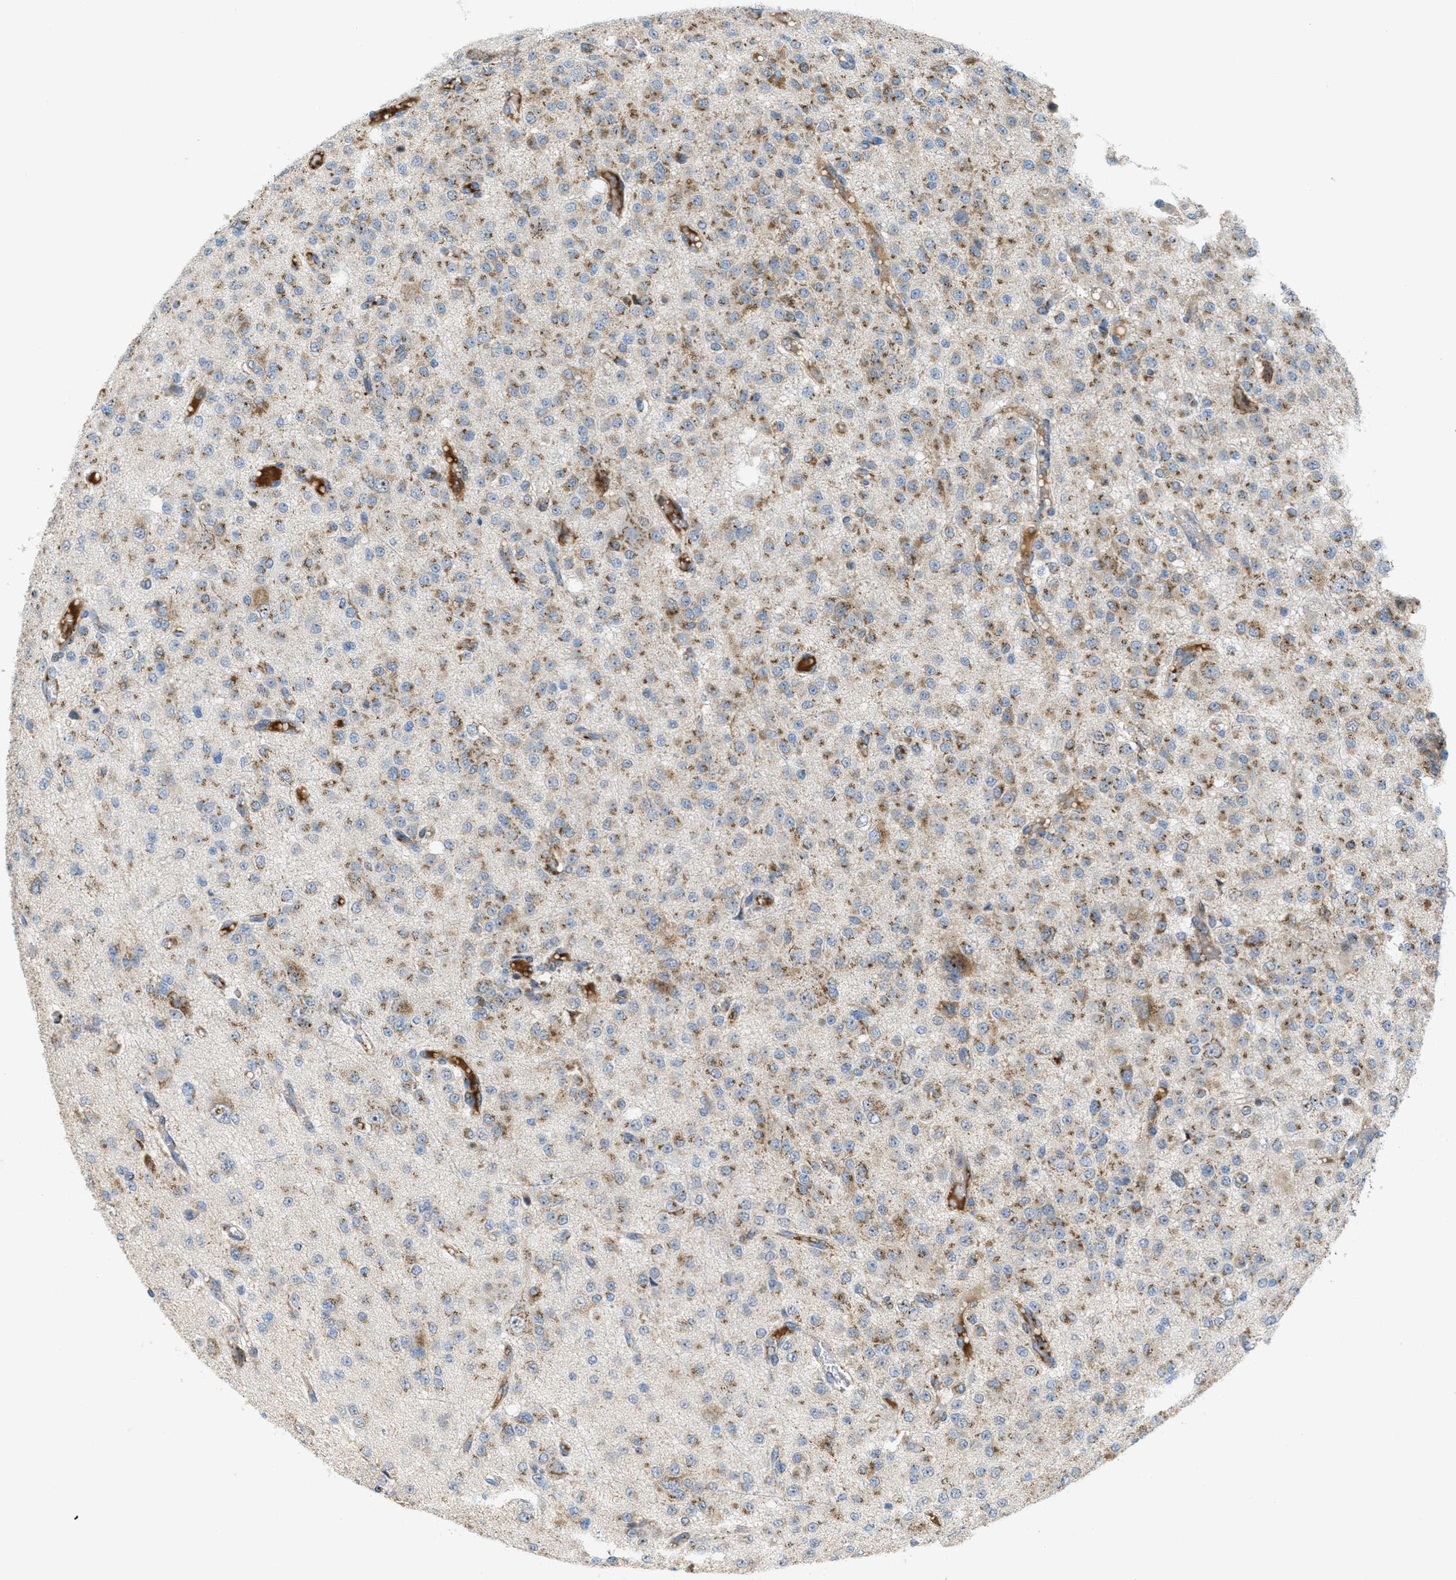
{"staining": {"intensity": "moderate", "quantity": ">75%", "location": "cytoplasmic/membranous"}, "tissue": "glioma", "cell_type": "Tumor cells", "image_type": "cancer", "snomed": [{"axis": "morphology", "description": "Glioma, malignant, Low grade"}, {"axis": "topography", "description": "Brain"}], "caption": "Immunohistochemical staining of glioma displays medium levels of moderate cytoplasmic/membranous positivity in approximately >75% of tumor cells.", "gene": "ZFPL1", "patient": {"sex": "male", "age": 38}}